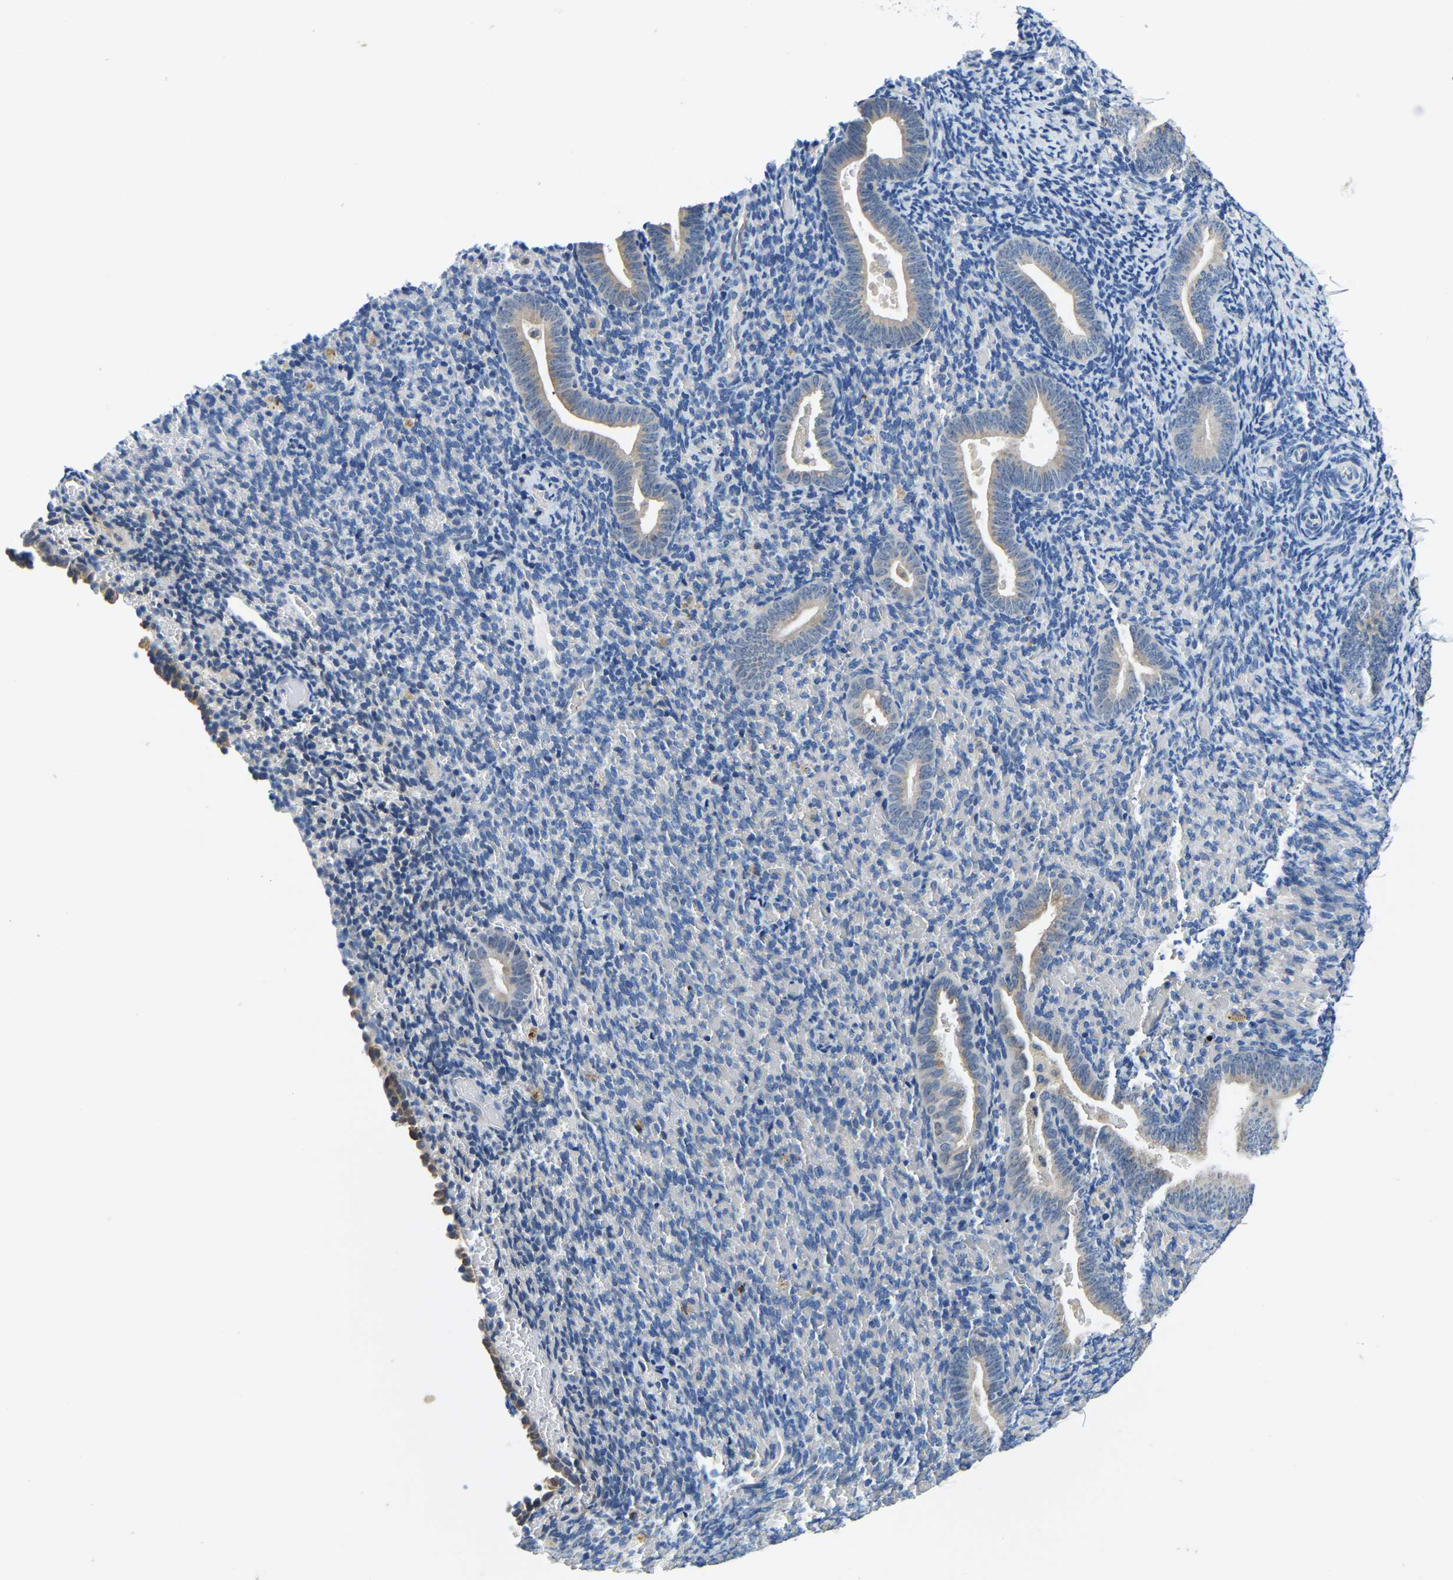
{"staining": {"intensity": "negative", "quantity": "none", "location": "none"}, "tissue": "endometrium", "cell_type": "Cells in endometrial stroma", "image_type": "normal", "snomed": [{"axis": "morphology", "description": "Normal tissue, NOS"}, {"axis": "topography", "description": "Endometrium"}], "caption": "Immunohistochemical staining of unremarkable human endometrium demonstrates no significant positivity in cells in endometrial stroma.", "gene": "LIAS", "patient": {"sex": "female", "age": 51}}